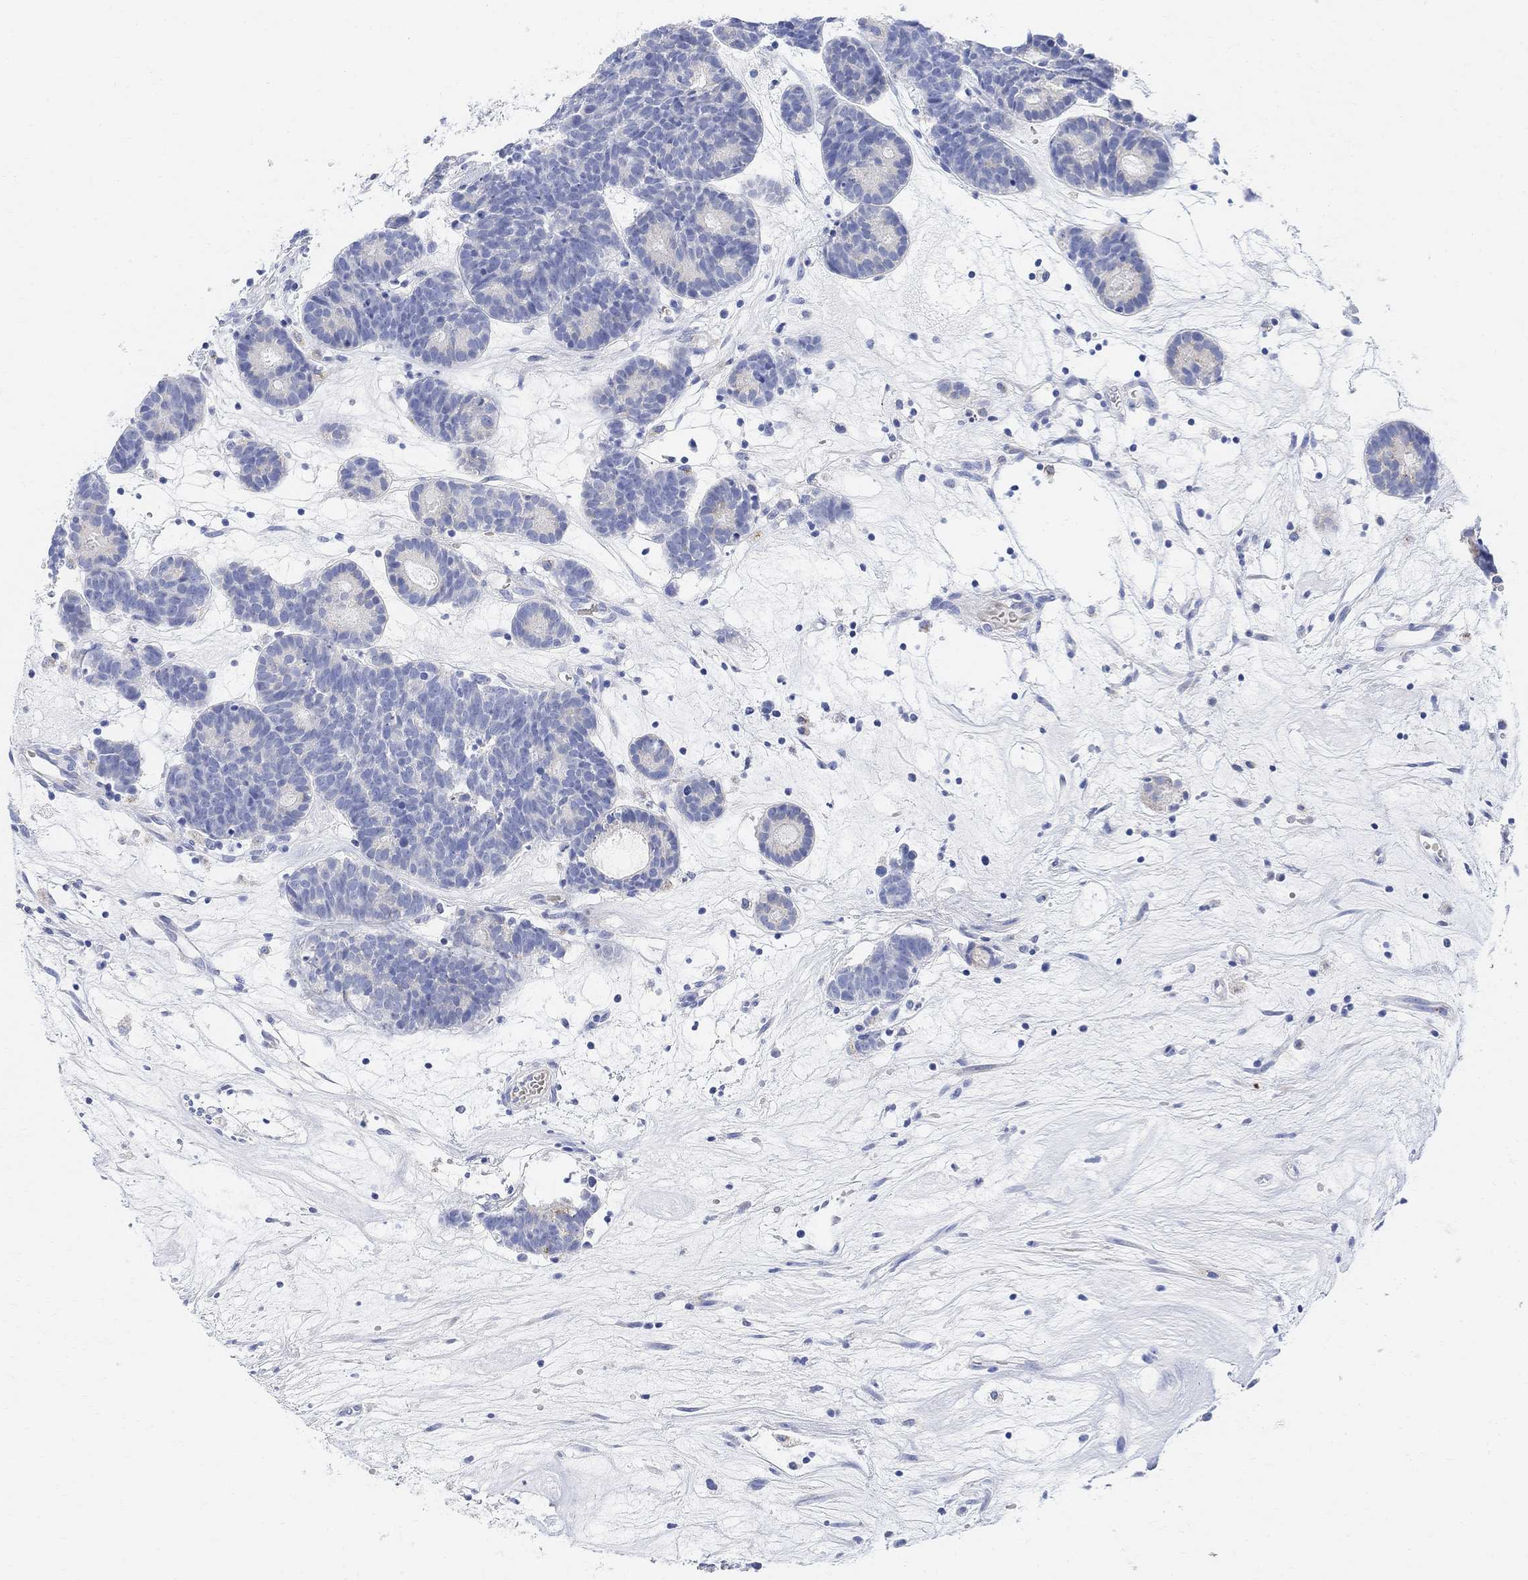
{"staining": {"intensity": "negative", "quantity": "none", "location": "none"}, "tissue": "head and neck cancer", "cell_type": "Tumor cells", "image_type": "cancer", "snomed": [{"axis": "morphology", "description": "Adenocarcinoma, NOS"}, {"axis": "topography", "description": "Head-Neck"}], "caption": "Tumor cells show no significant protein staining in head and neck cancer.", "gene": "RETNLB", "patient": {"sex": "female", "age": 81}}